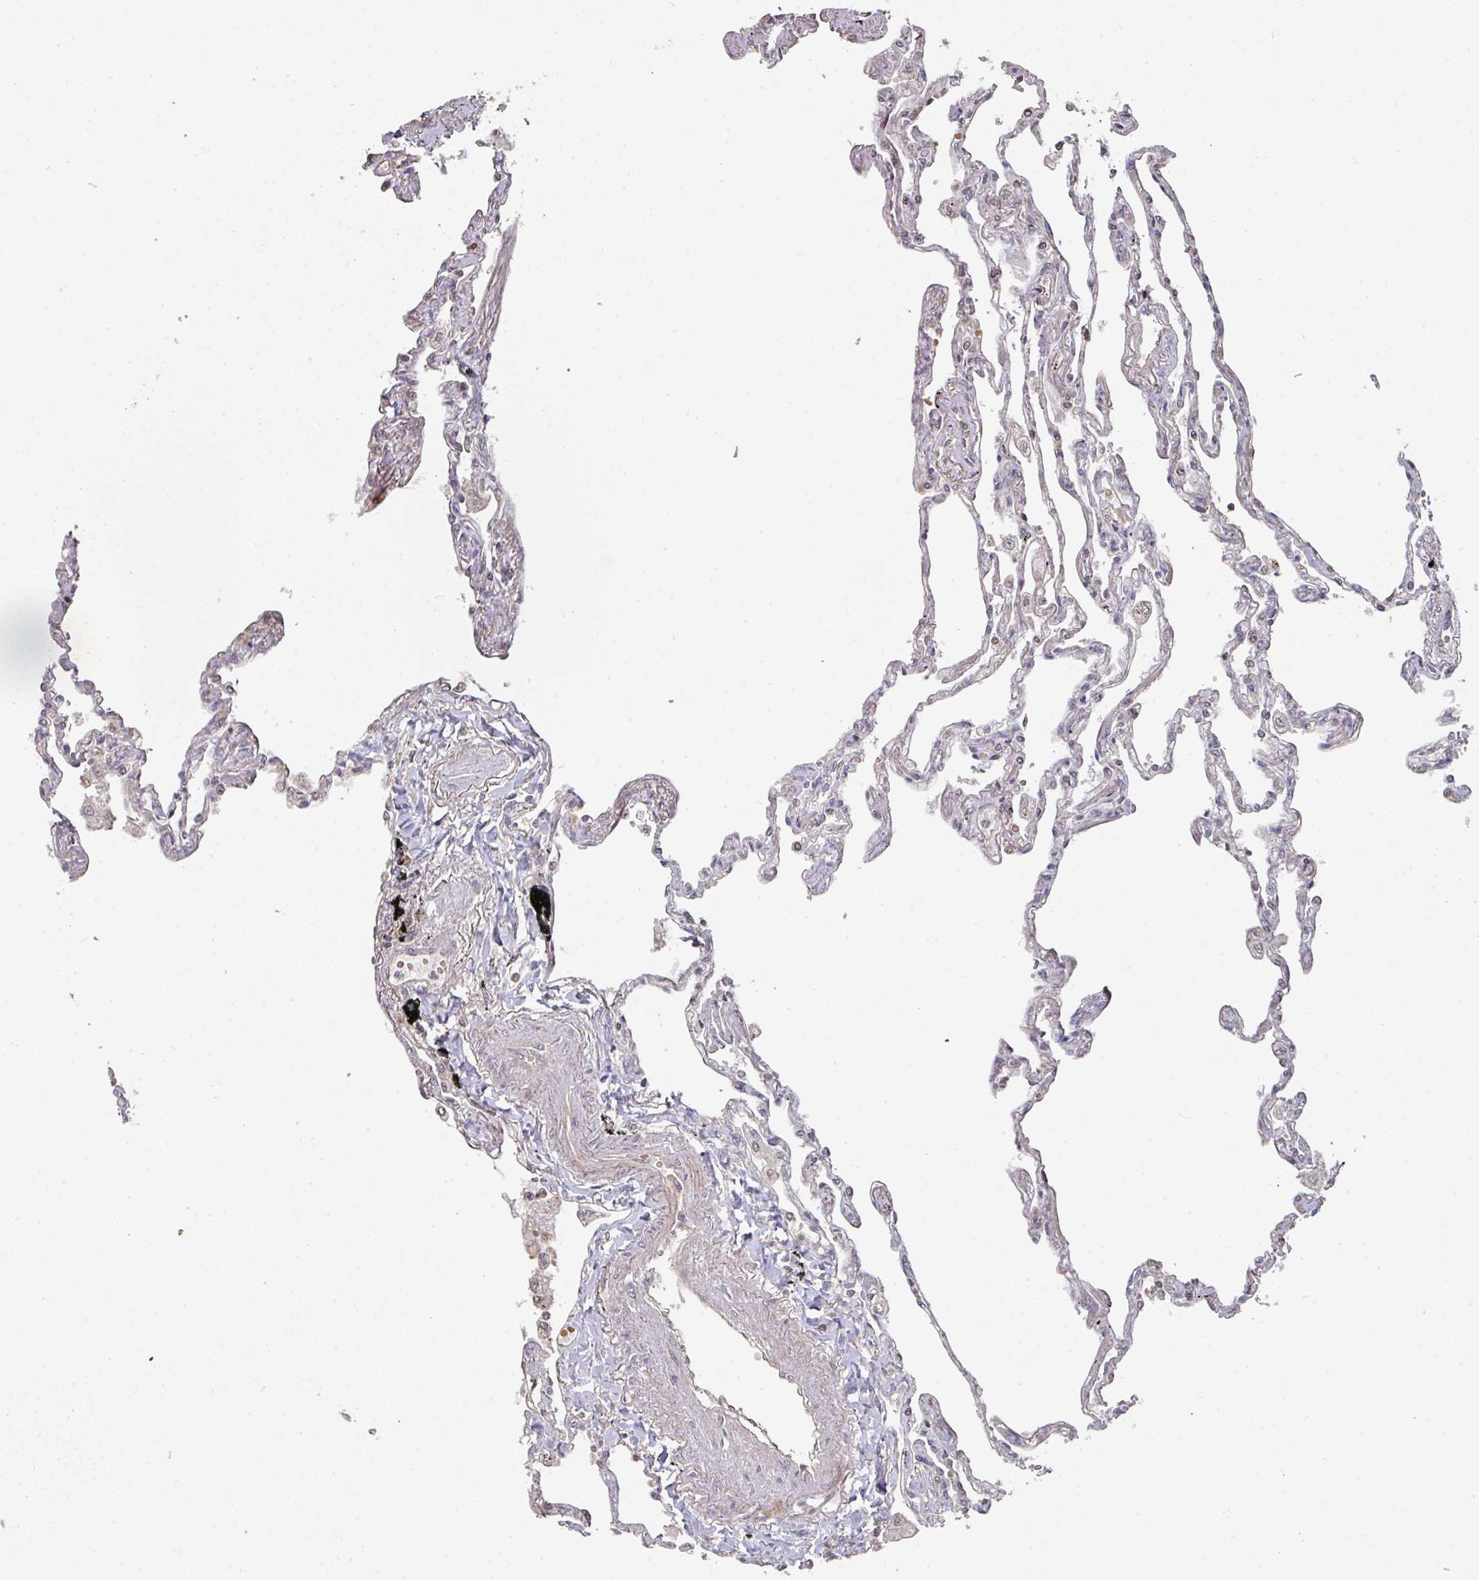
{"staining": {"intensity": "weak", "quantity": "25%-75%", "location": "cytoplasmic/membranous"}, "tissue": "lung", "cell_type": "Alveolar cells", "image_type": "normal", "snomed": [{"axis": "morphology", "description": "Normal tissue, NOS"}, {"axis": "topography", "description": "Lung"}], "caption": "A brown stain shows weak cytoplasmic/membranous staining of a protein in alveolar cells of normal lung. (Stains: DAB (3,3'-diaminobenzidine) in brown, nuclei in blue, Microscopy: brightfield microscopy at high magnification).", "gene": "CA7", "patient": {"sex": "female", "age": 67}}